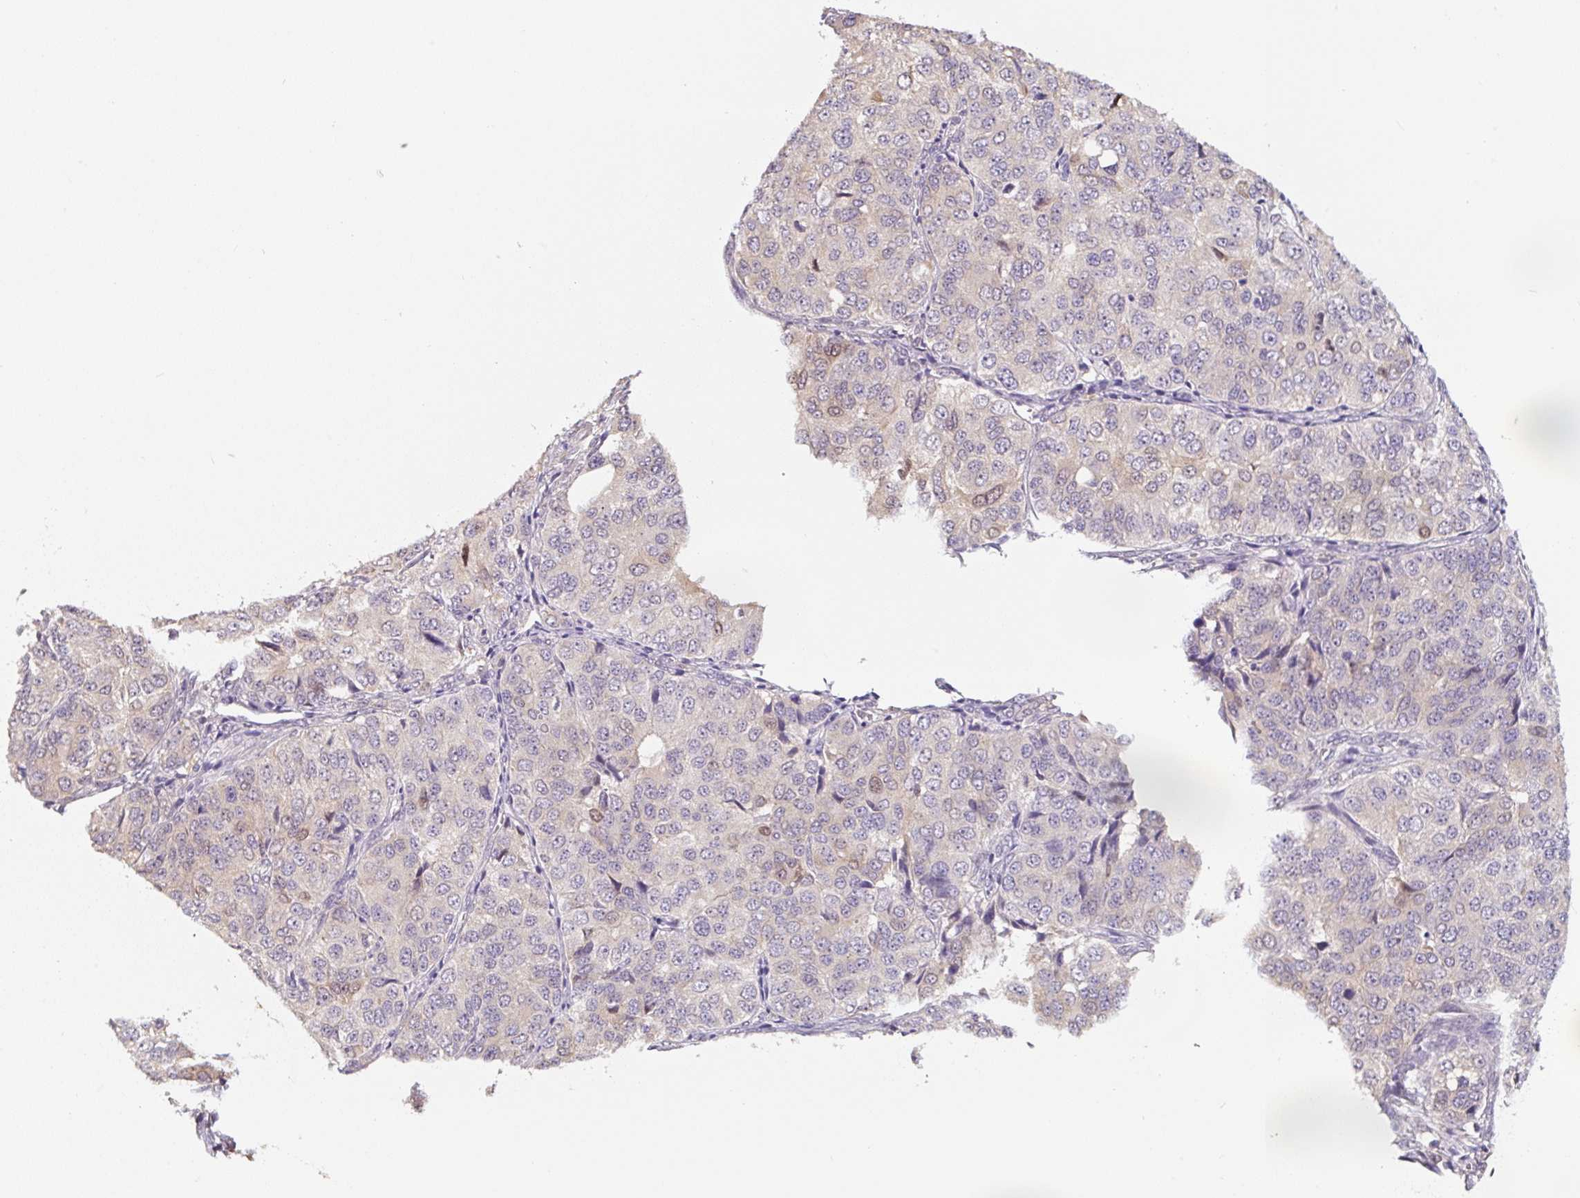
{"staining": {"intensity": "moderate", "quantity": "<25%", "location": "cytoplasmic/membranous,nuclear"}, "tissue": "ovarian cancer", "cell_type": "Tumor cells", "image_type": "cancer", "snomed": [{"axis": "morphology", "description": "Carcinoma, endometroid"}, {"axis": "topography", "description": "Ovary"}], "caption": "The immunohistochemical stain labels moderate cytoplasmic/membranous and nuclear staining in tumor cells of ovarian endometroid carcinoma tissue. (Brightfield microscopy of DAB IHC at high magnification).", "gene": "ASRGL1", "patient": {"sex": "female", "age": 51}}